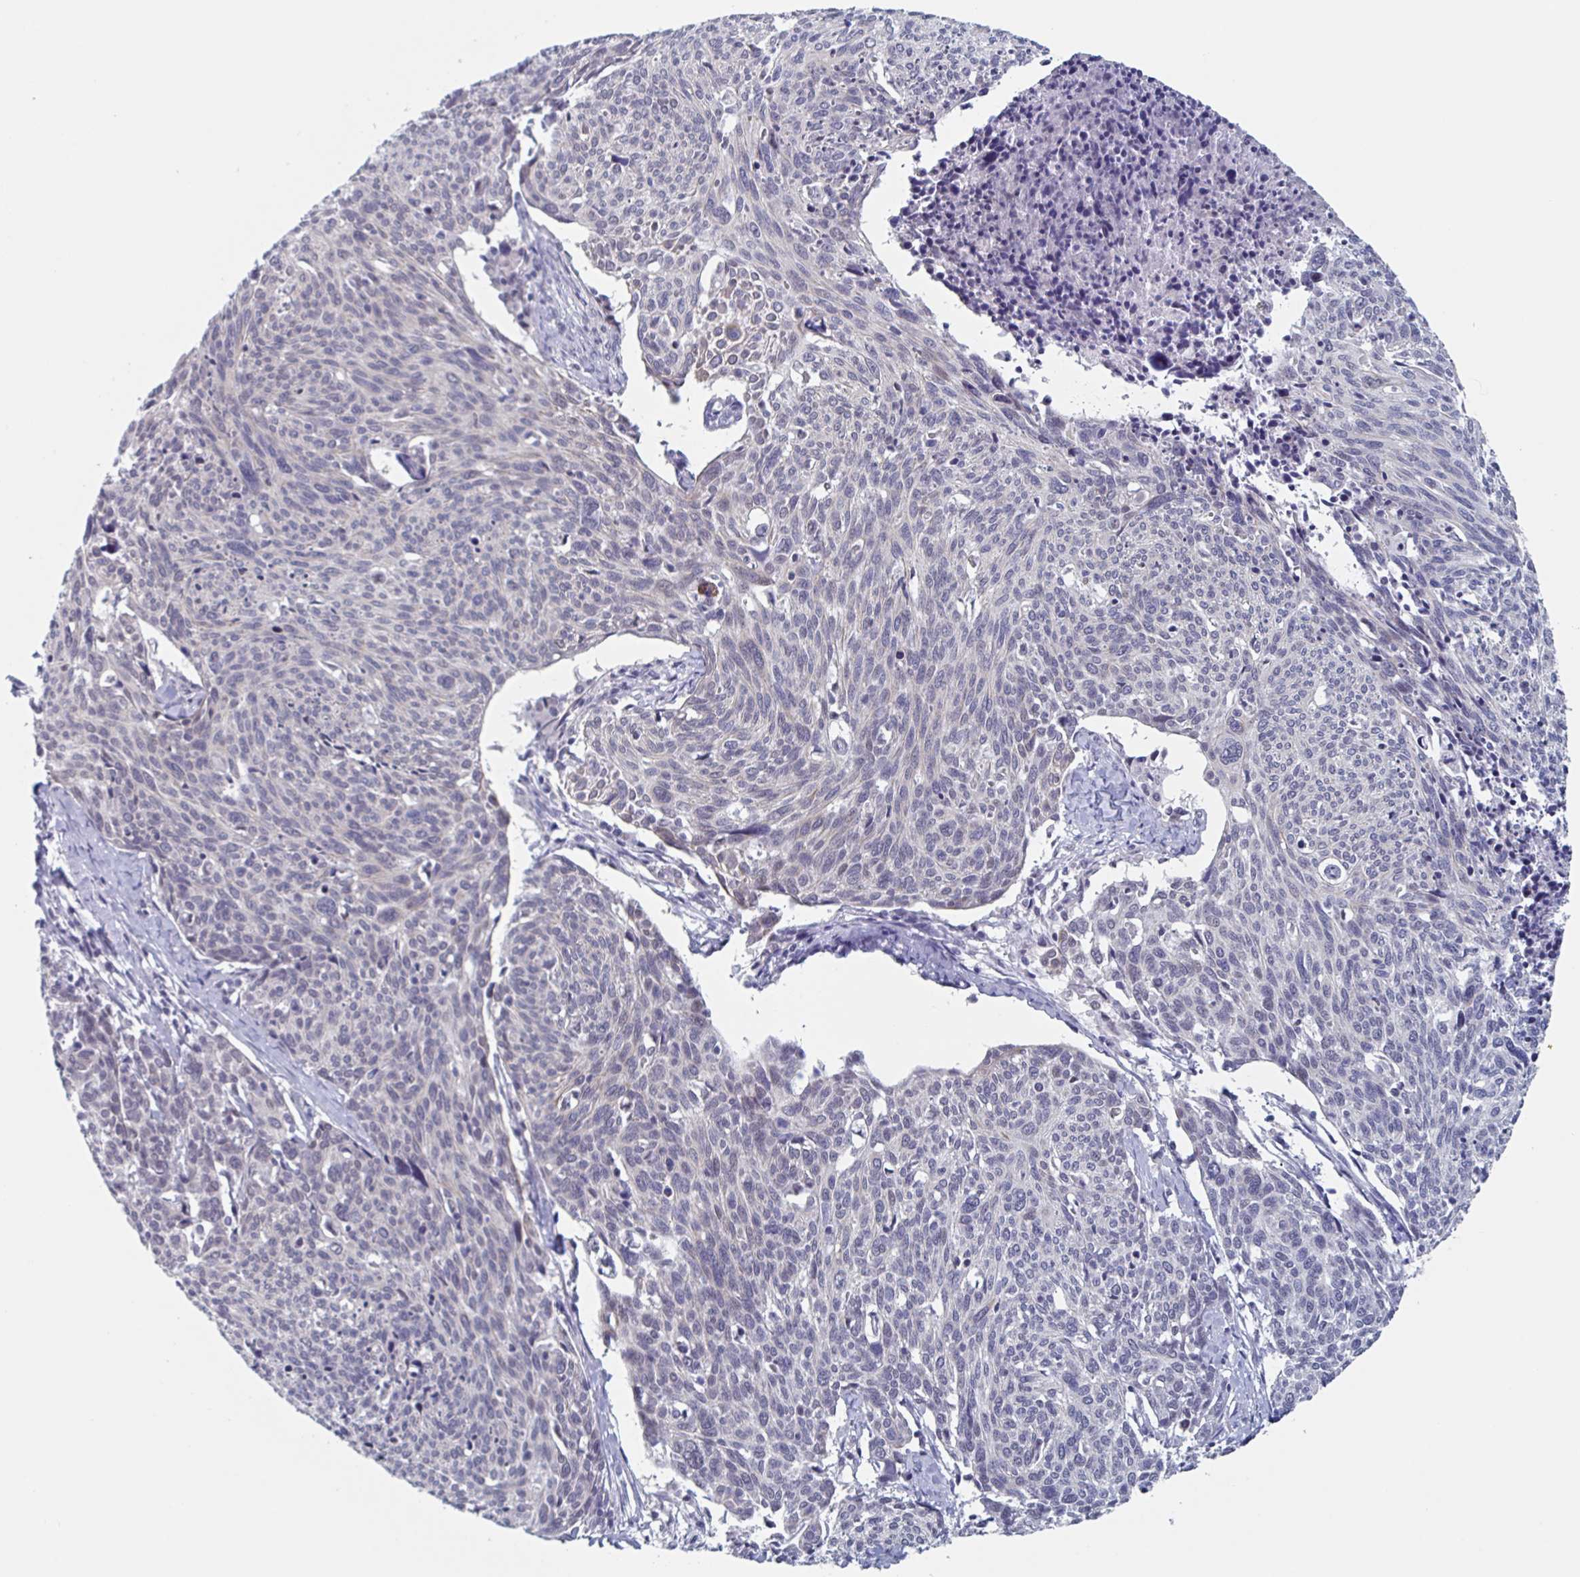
{"staining": {"intensity": "moderate", "quantity": "<25%", "location": "cytoplasmic/membranous"}, "tissue": "cervical cancer", "cell_type": "Tumor cells", "image_type": "cancer", "snomed": [{"axis": "morphology", "description": "Squamous cell carcinoma, NOS"}, {"axis": "topography", "description": "Cervix"}], "caption": "Human squamous cell carcinoma (cervical) stained for a protein (brown) displays moderate cytoplasmic/membranous positive expression in about <25% of tumor cells.", "gene": "KDM4D", "patient": {"sex": "female", "age": 49}}